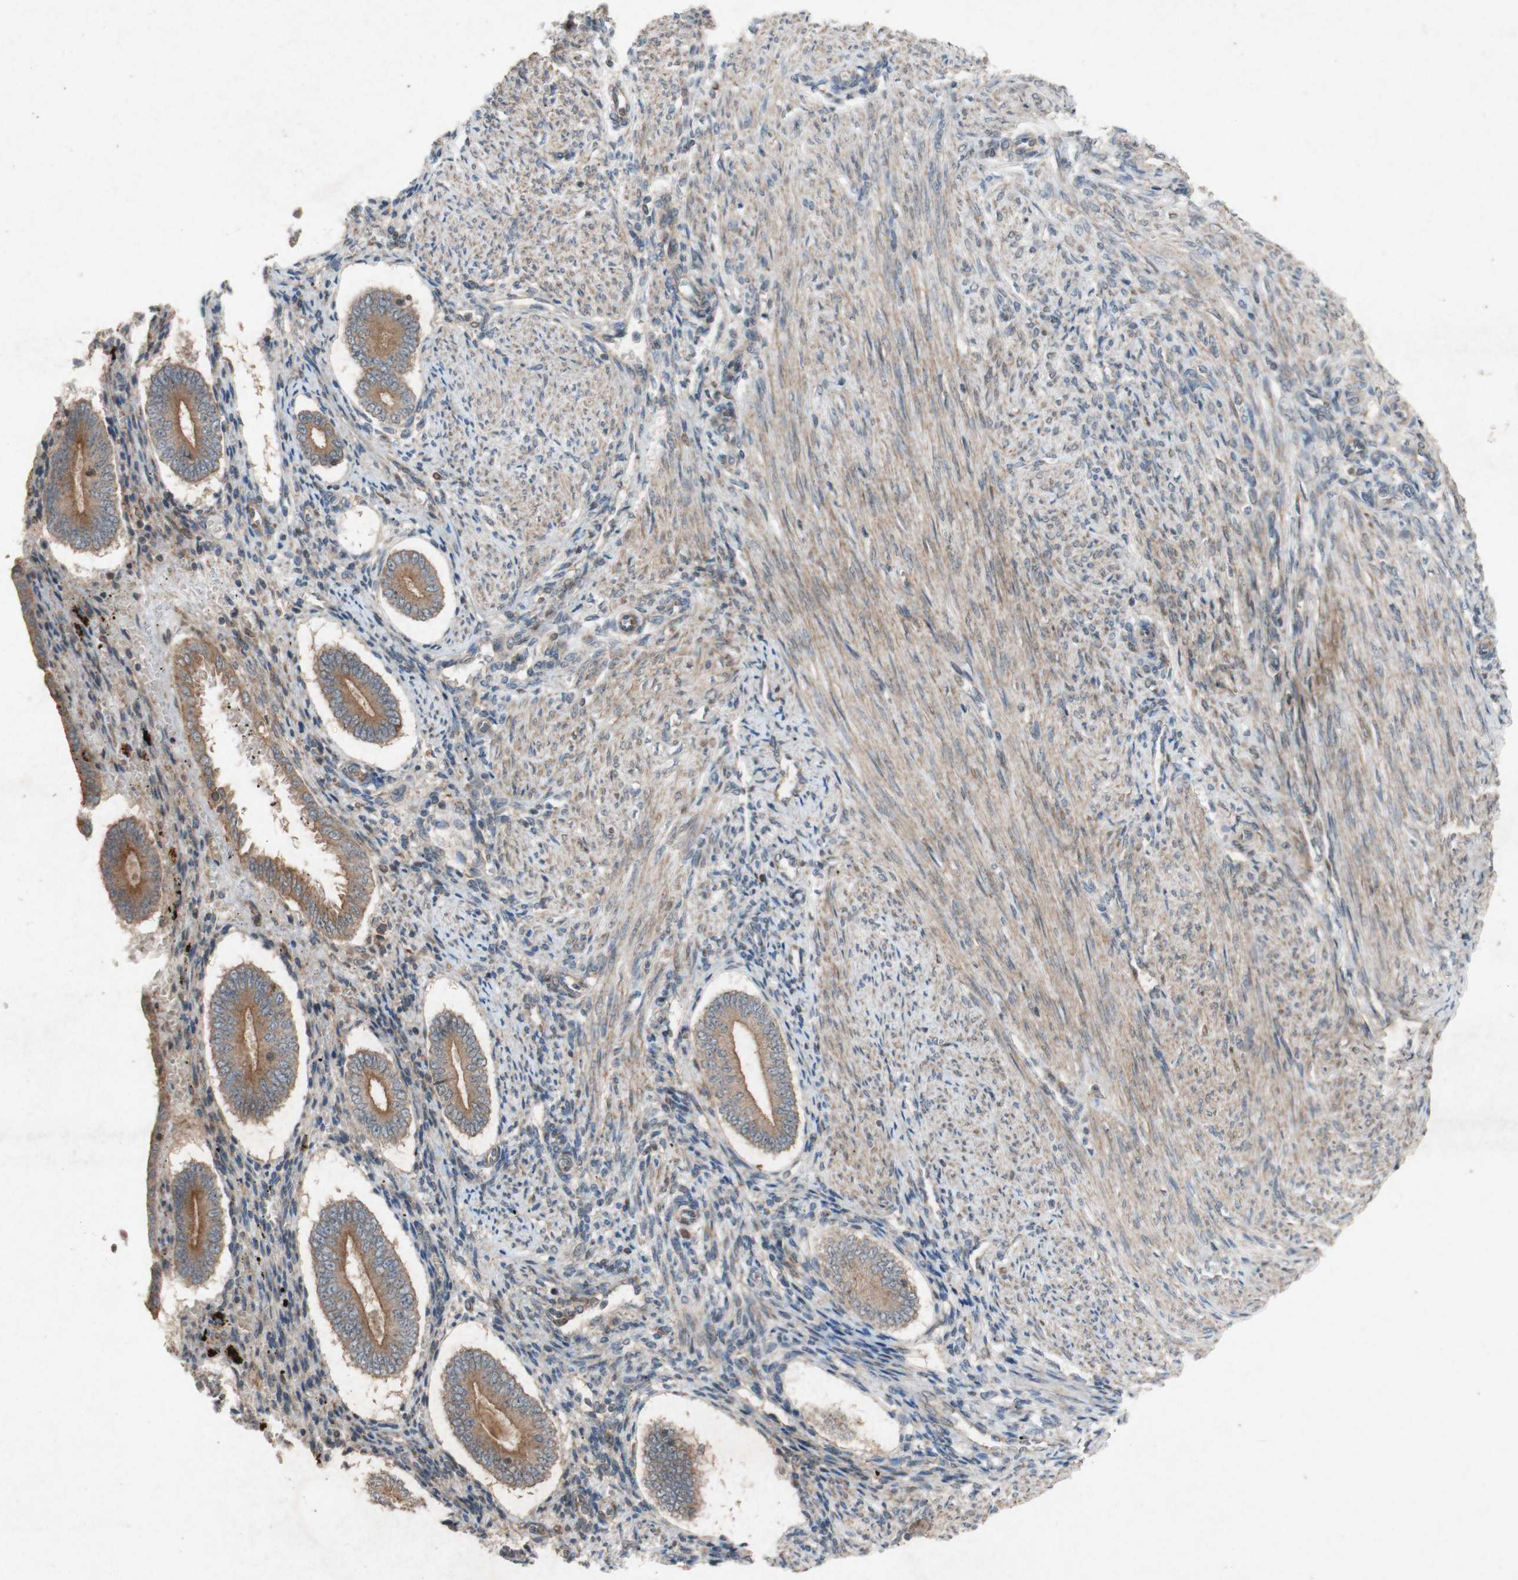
{"staining": {"intensity": "weak", "quantity": ">75%", "location": "cytoplasmic/membranous"}, "tissue": "endometrium", "cell_type": "Cells in endometrial stroma", "image_type": "normal", "snomed": [{"axis": "morphology", "description": "Normal tissue, NOS"}, {"axis": "topography", "description": "Endometrium"}], "caption": "Brown immunohistochemical staining in unremarkable human endometrium displays weak cytoplasmic/membranous expression in approximately >75% of cells in endometrial stroma. (IHC, brightfield microscopy, high magnification).", "gene": "ATP6V1F", "patient": {"sex": "female", "age": 42}}